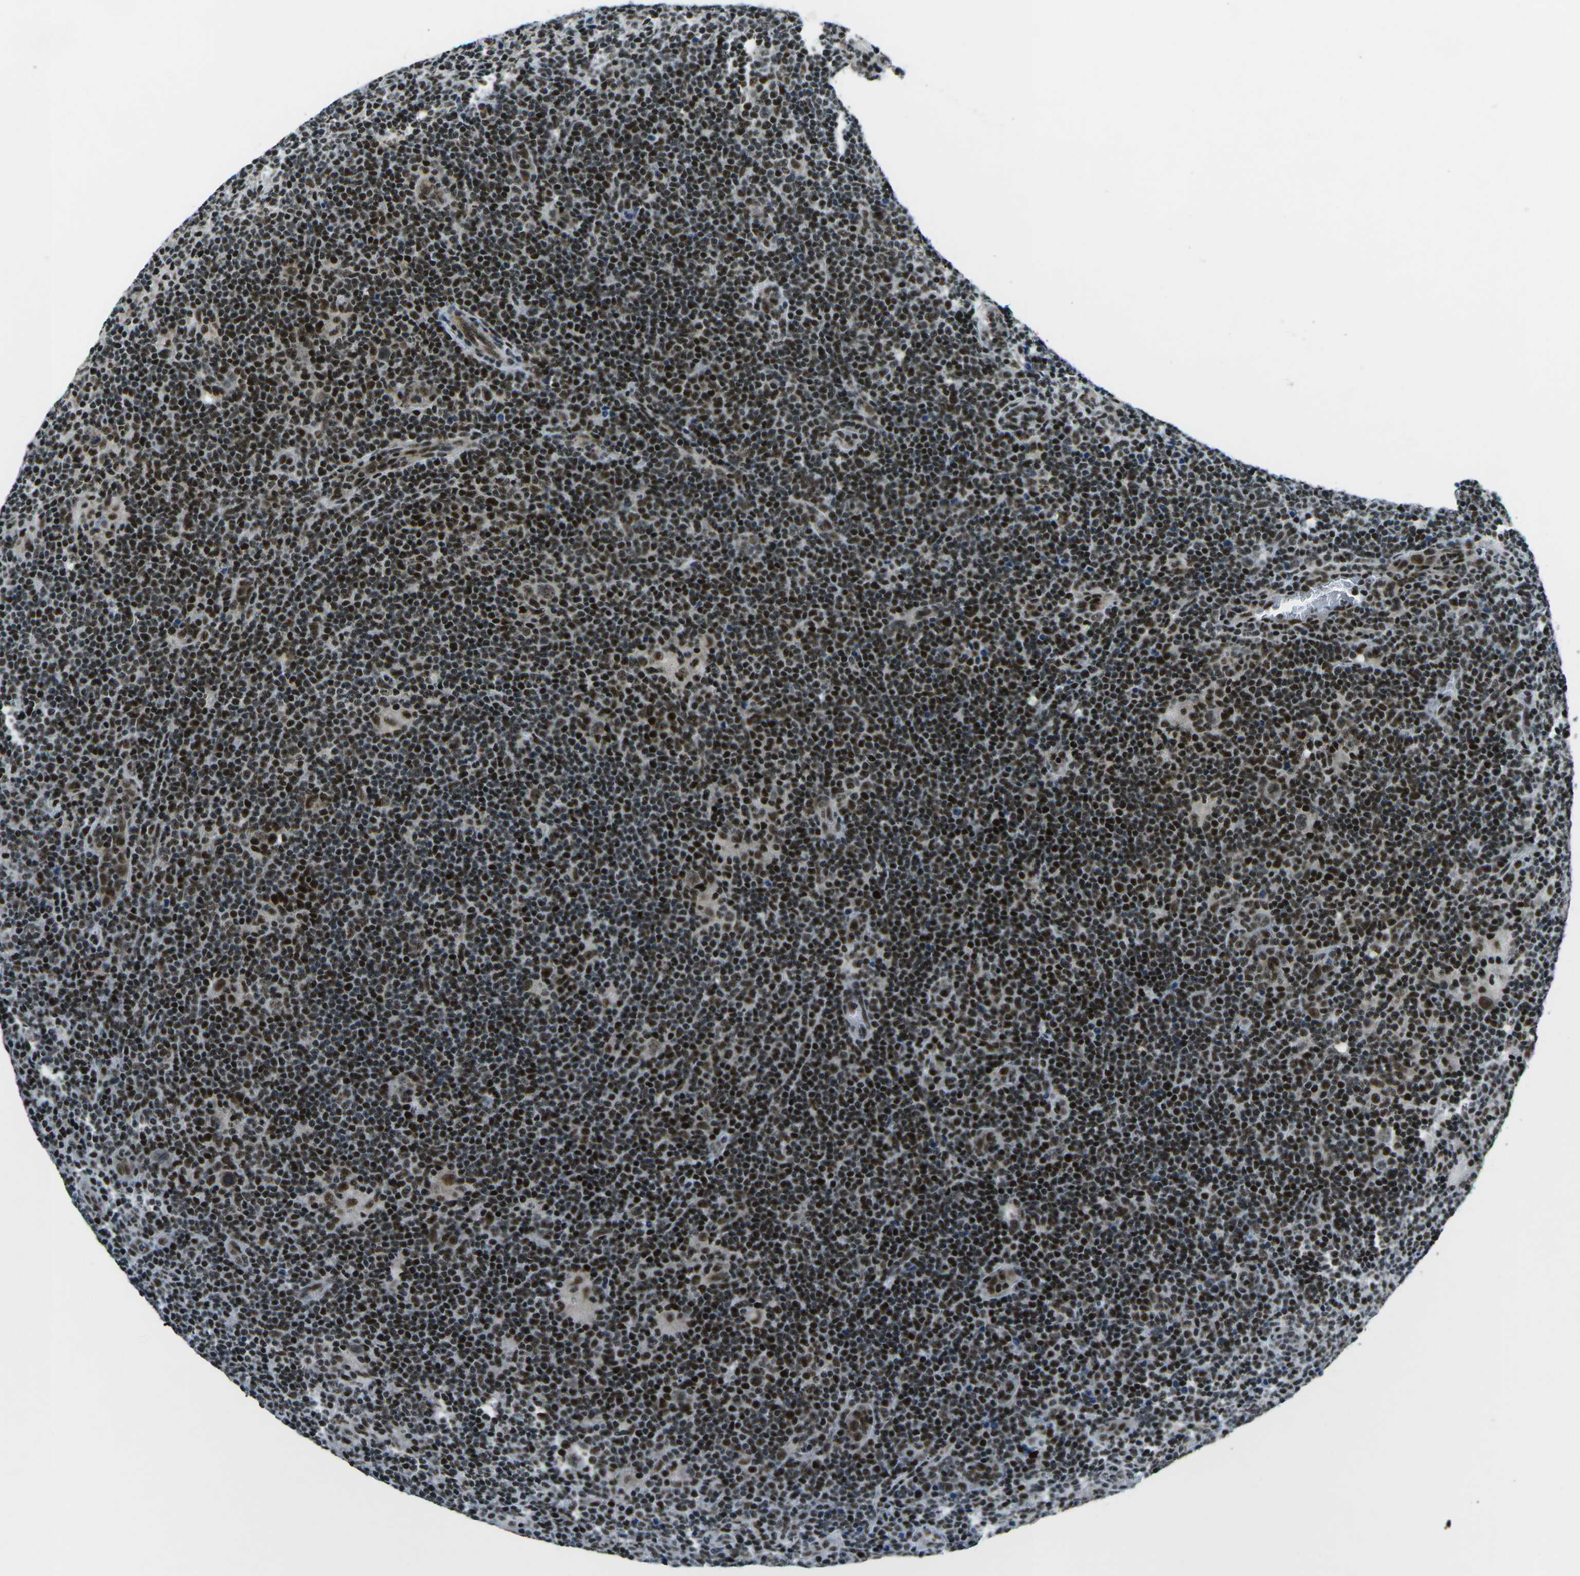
{"staining": {"intensity": "moderate", "quantity": ">75%", "location": "nuclear"}, "tissue": "lymphoma", "cell_type": "Tumor cells", "image_type": "cancer", "snomed": [{"axis": "morphology", "description": "Hodgkin's disease, NOS"}, {"axis": "topography", "description": "Lymph node"}], "caption": "DAB immunohistochemical staining of human Hodgkin's disease displays moderate nuclear protein staining in approximately >75% of tumor cells.", "gene": "RBL2", "patient": {"sex": "female", "age": 57}}